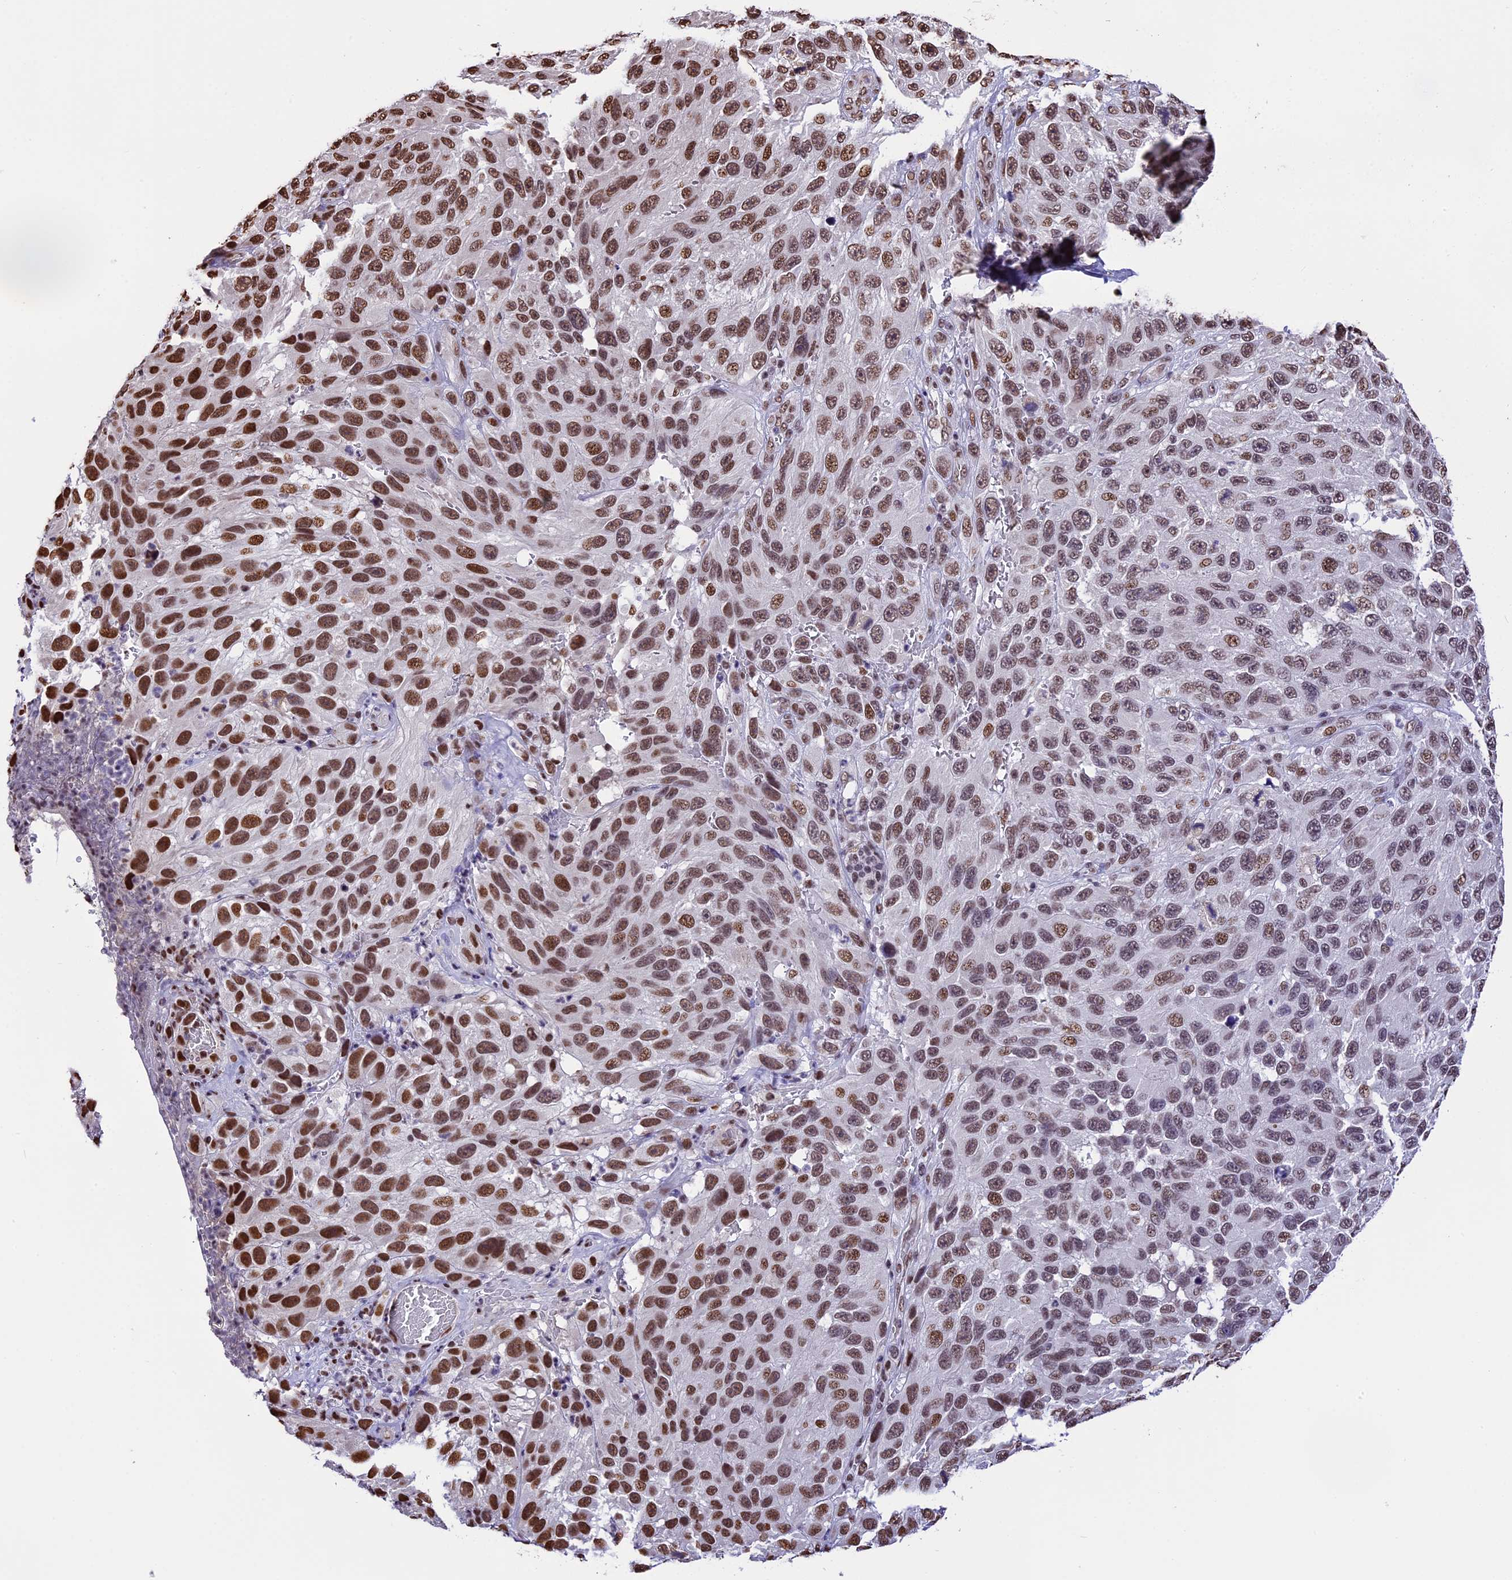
{"staining": {"intensity": "strong", "quantity": ">75%", "location": "nuclear"}, "tissue": "melanoma", "cell_type": "Tumor cells", "image_type": "cancer", "snomed": [{"axis": "morphology", "description": "Malignant melanoma, NOS"}, {"axis": "topography", "description": "Skin"}], "caption": "The photomicrograph displays a brown stain indicating the presence of a protein in the nuclear of tumor cells in melanoma.", "gene": "POLR3E", "patient": {"sex": "female", "age": 96}}